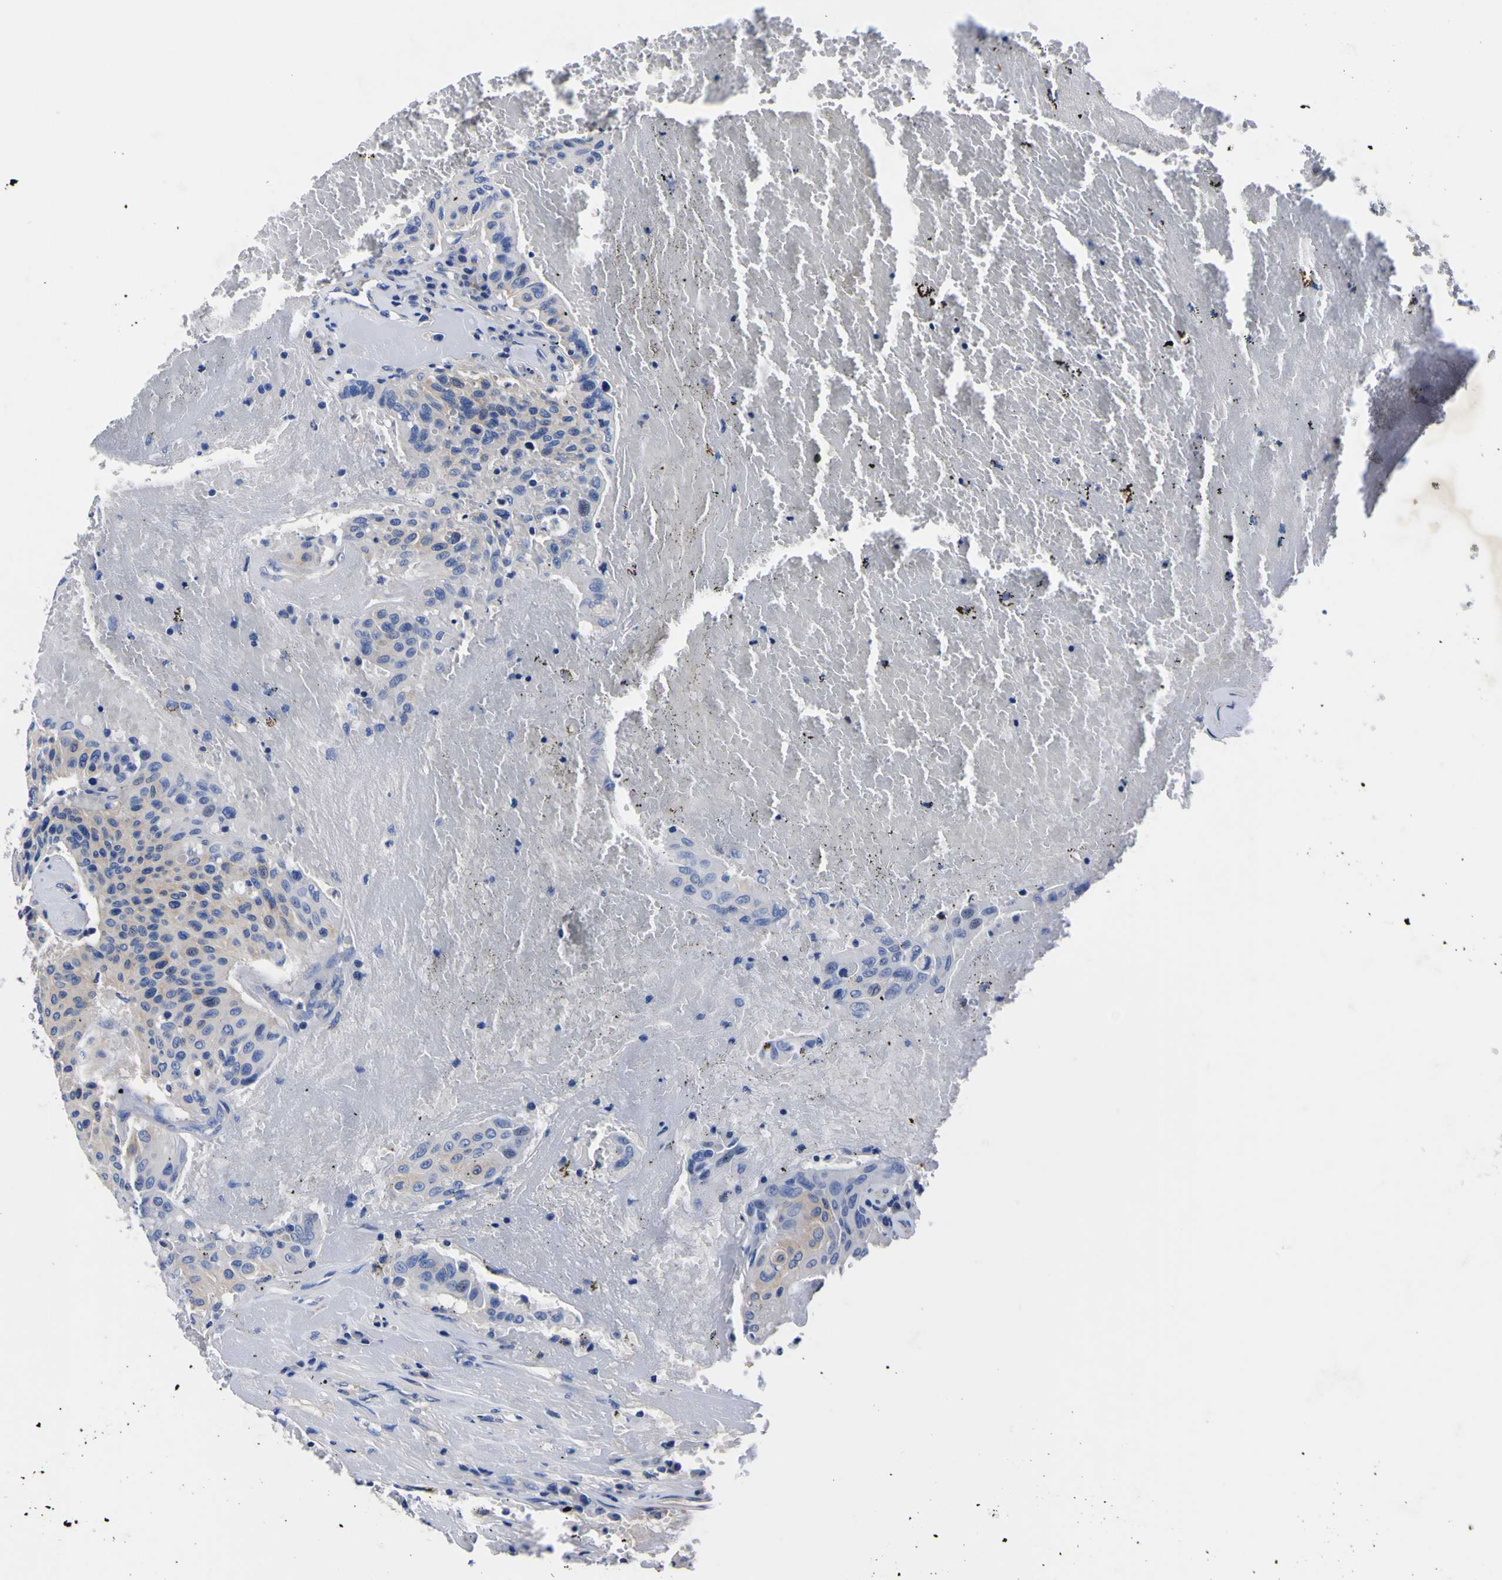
{"staining": {"intensity": "negative", "quantity": "none", "location": "none"}, "tissue": "urothelial cancer", "cell_type": "Tumor cells", "image_type": "cancer", "snomed": [{"axis": "morphology", "description": "Urothelial carcinoma, High grade"}, {"axis": "topography", "description": "Urinary bladder"}], "caption": "A photomicrograph of human urothelial cancer is negative for staining in tumor cells. The staining is performed using DAB (3,3'-diaminobenzidine) brown chromogen with nuclei counter-stained in using hematoxylin.", "gene": "VASN", "patient": {"sex": "male", "age": 66}}